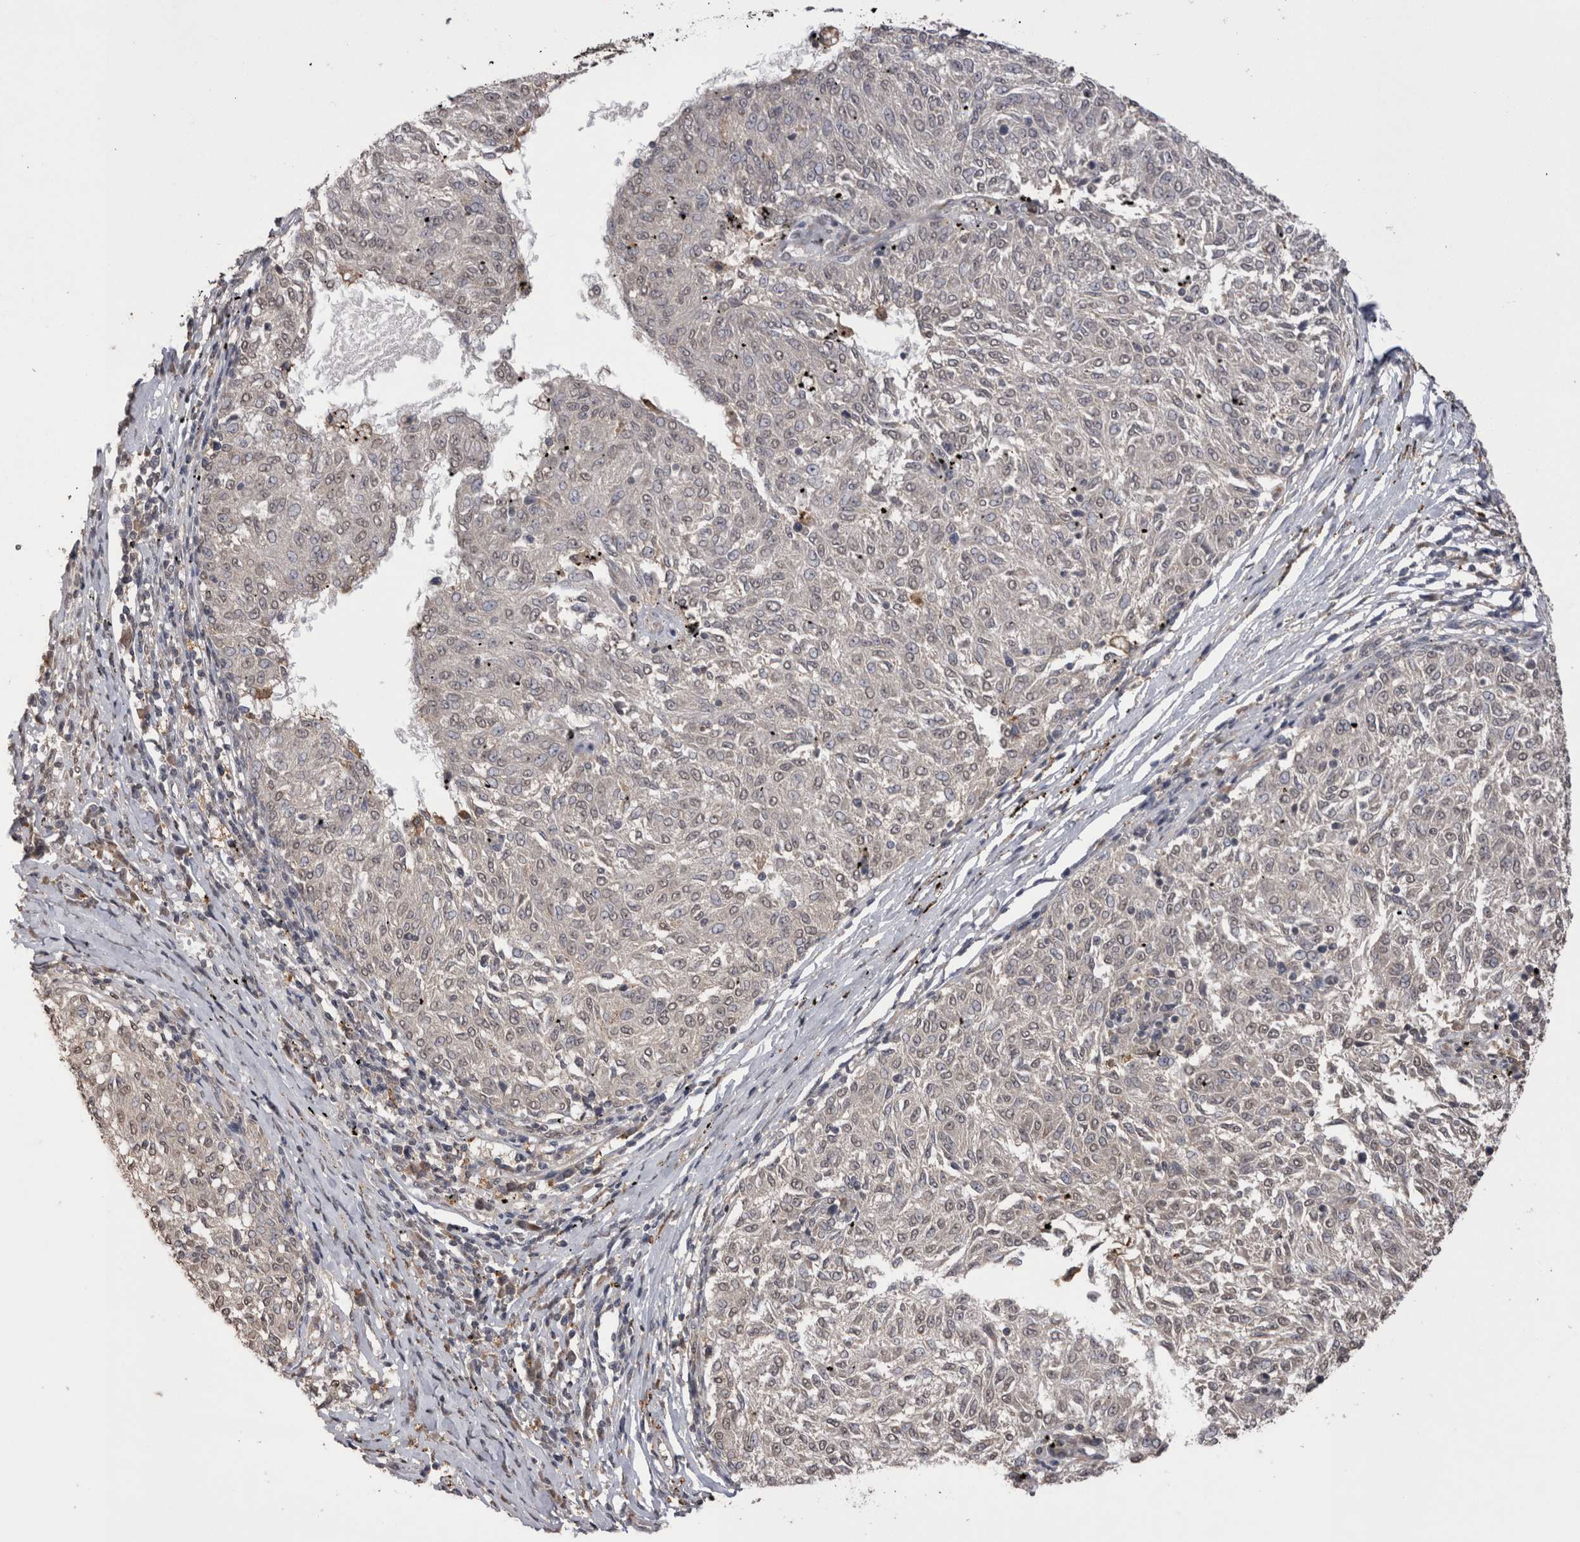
{"staining": {"intensity": "negative", "quantity": "none", "location": "none"}, "tissue": "melanoma", "cell_type": "Tumor cells", "image_type": "cancer", "snomed": [{"axis": "morphology", "description": "Malignant melanoma, NOS"}, {"axis": "topography", "description": "Skin"}], "caption": "IHC histopathology image of neoplastic tissue: human malignant melanoma stained with DAB reveals no significant protein staining in tumor cells.", "gene": "GRK5", "patient": {"sex": "female", "age": 72}}